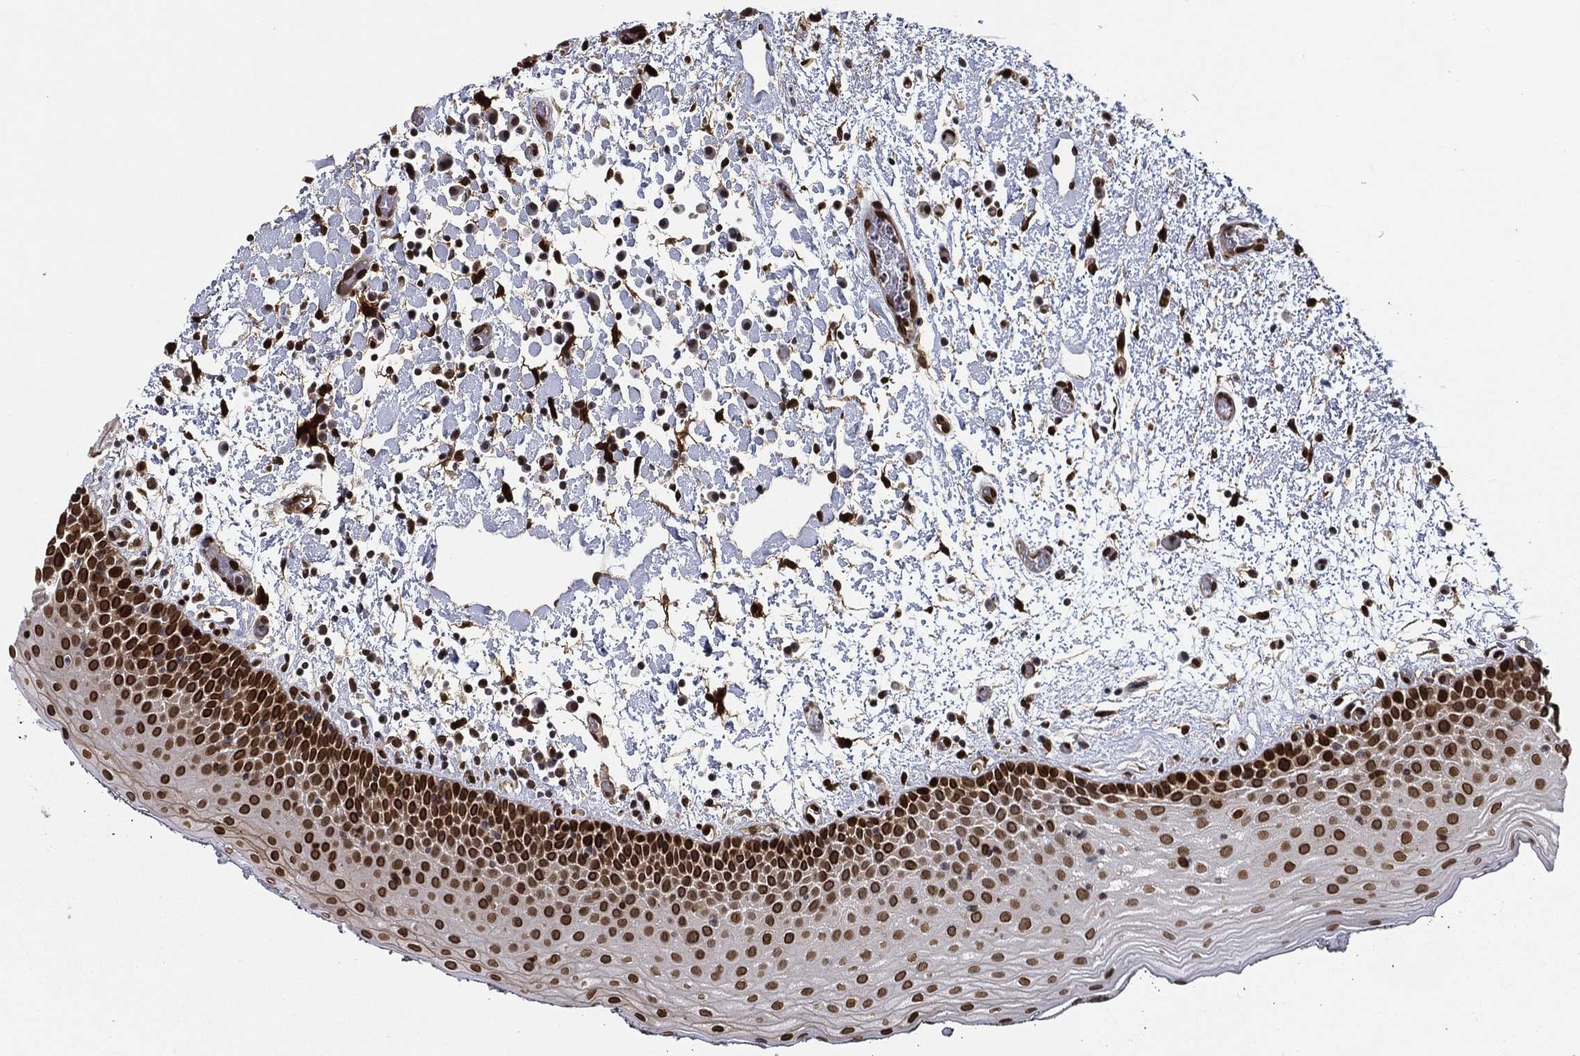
{"staining": {"intensity": "strong", "quantity": ">75%", "location": "nuclear"}, "tissue": "oral mucosa", "cell_type": "Squamous epithelial cells", "image_type": "normal", "snomed": [{"axis": "morphology", "description": "Normal tissue, NOS"}, {"axis": "morphology", "description": "Squamous cell carcinoma, NOS"}, {"axis": "topography", "description": "Oral tissue"}, {"axis": "topography", "description": "Tounge, NOS"}, {"axis": "topography", "description": "Head-Neck"}], "caption": "Squamous epithelial cells display high levels of strong nuclear expression in approximately >75% of cells in benign human oral mucosa.", "gene": "LMNB1", "patient": {"sex": "female", "age": 80}}